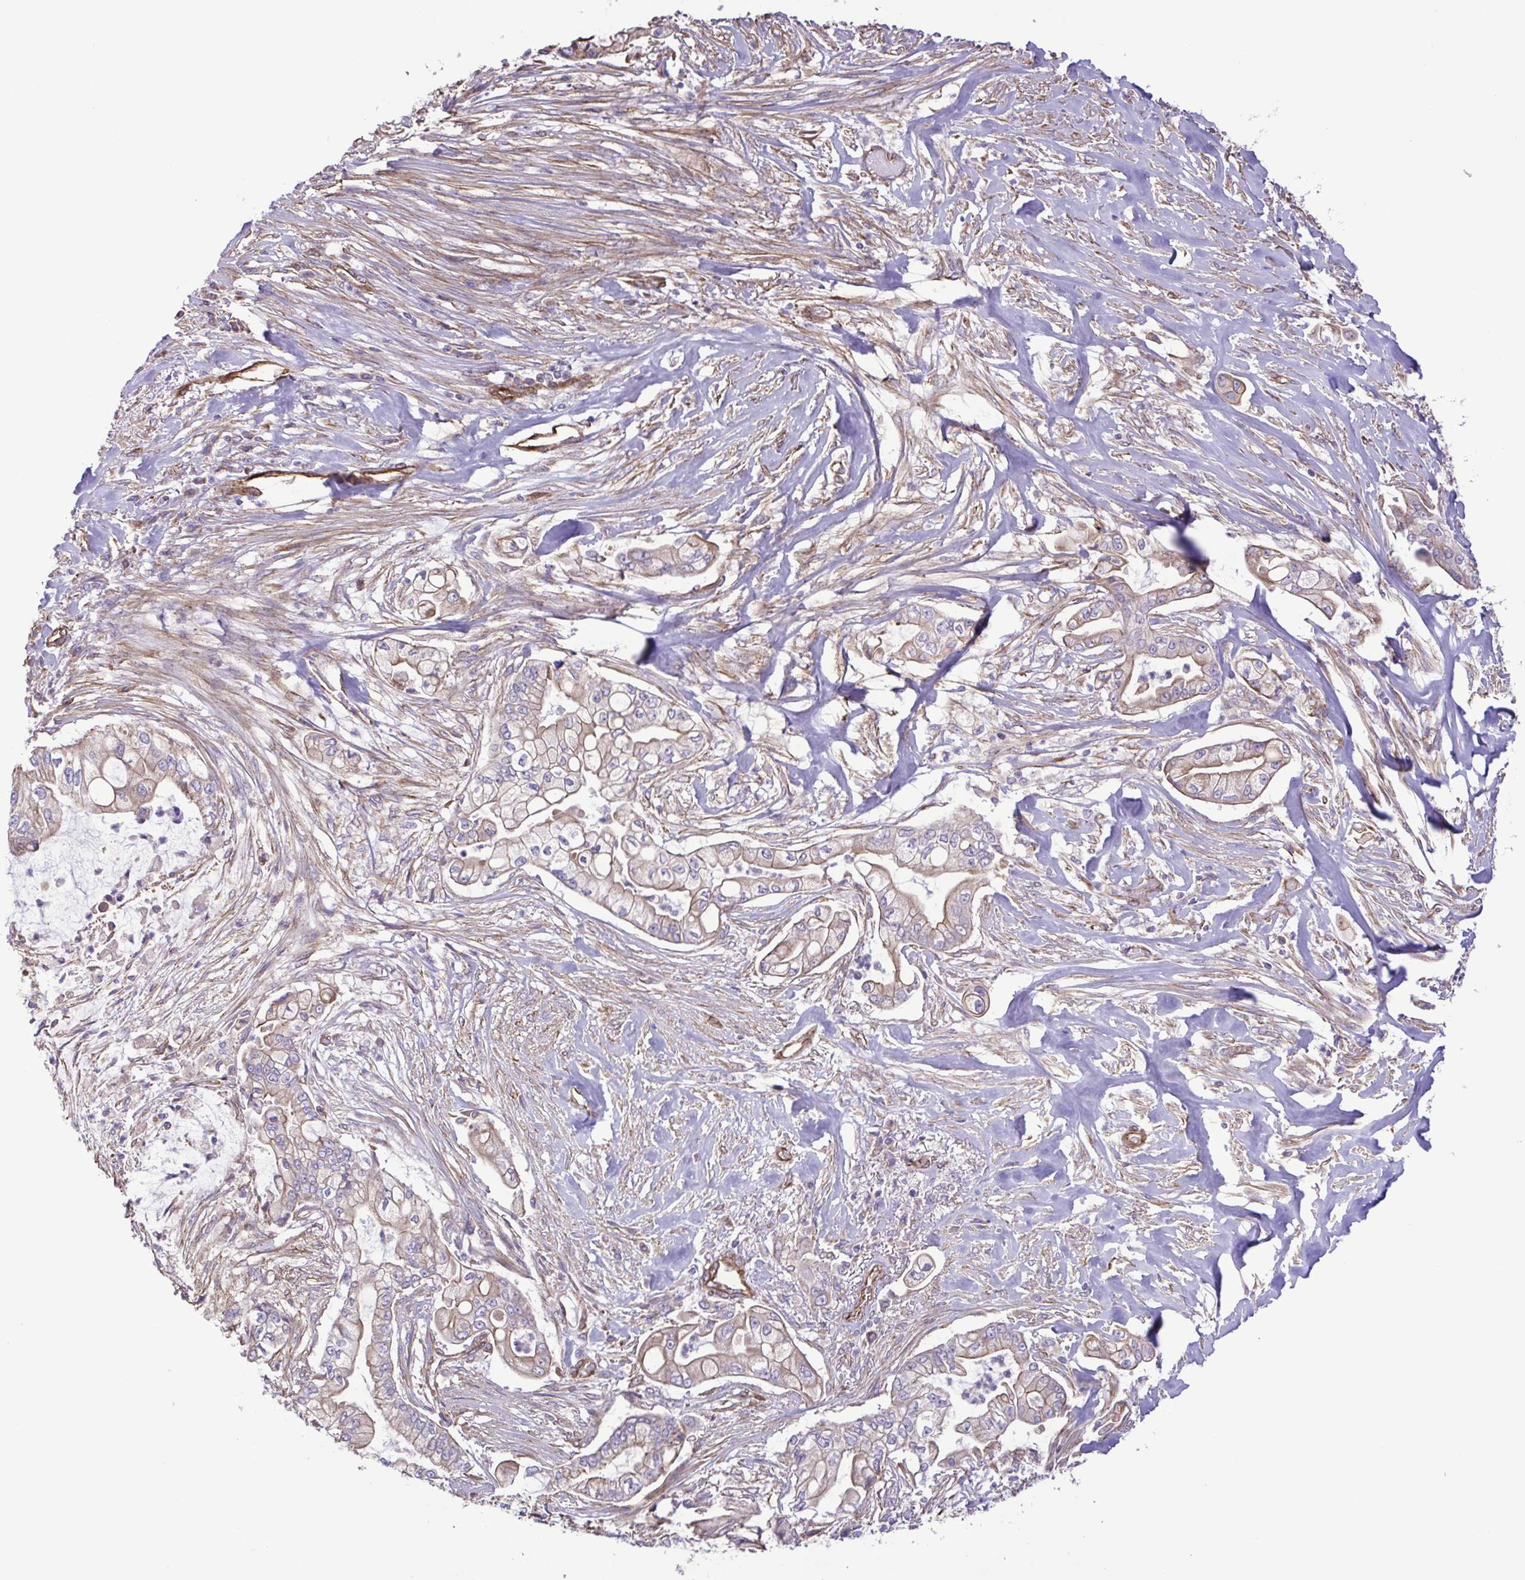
{"staining": {"intensity": "weak", "quantity": ">75%", "location": "cytoplasmic/membranous"}, "tissue": "pancreatic cancer", "cell_type": "Tumor cells", "image_type": "cancer", "snomed": [{"axis": "morphology", "description": "Adenocarcinoma, NOS"}, {"axis": "topography", "description": "Pancreas"}], "caption": "Pancreatic cancer was stained to show a protein in brown. There is low levels of weak cytoplasmic/membranous expression in approximately >75% of tumor cells.", "gene": "FLT1", "patient": {"sex": "female", "age": 69}}